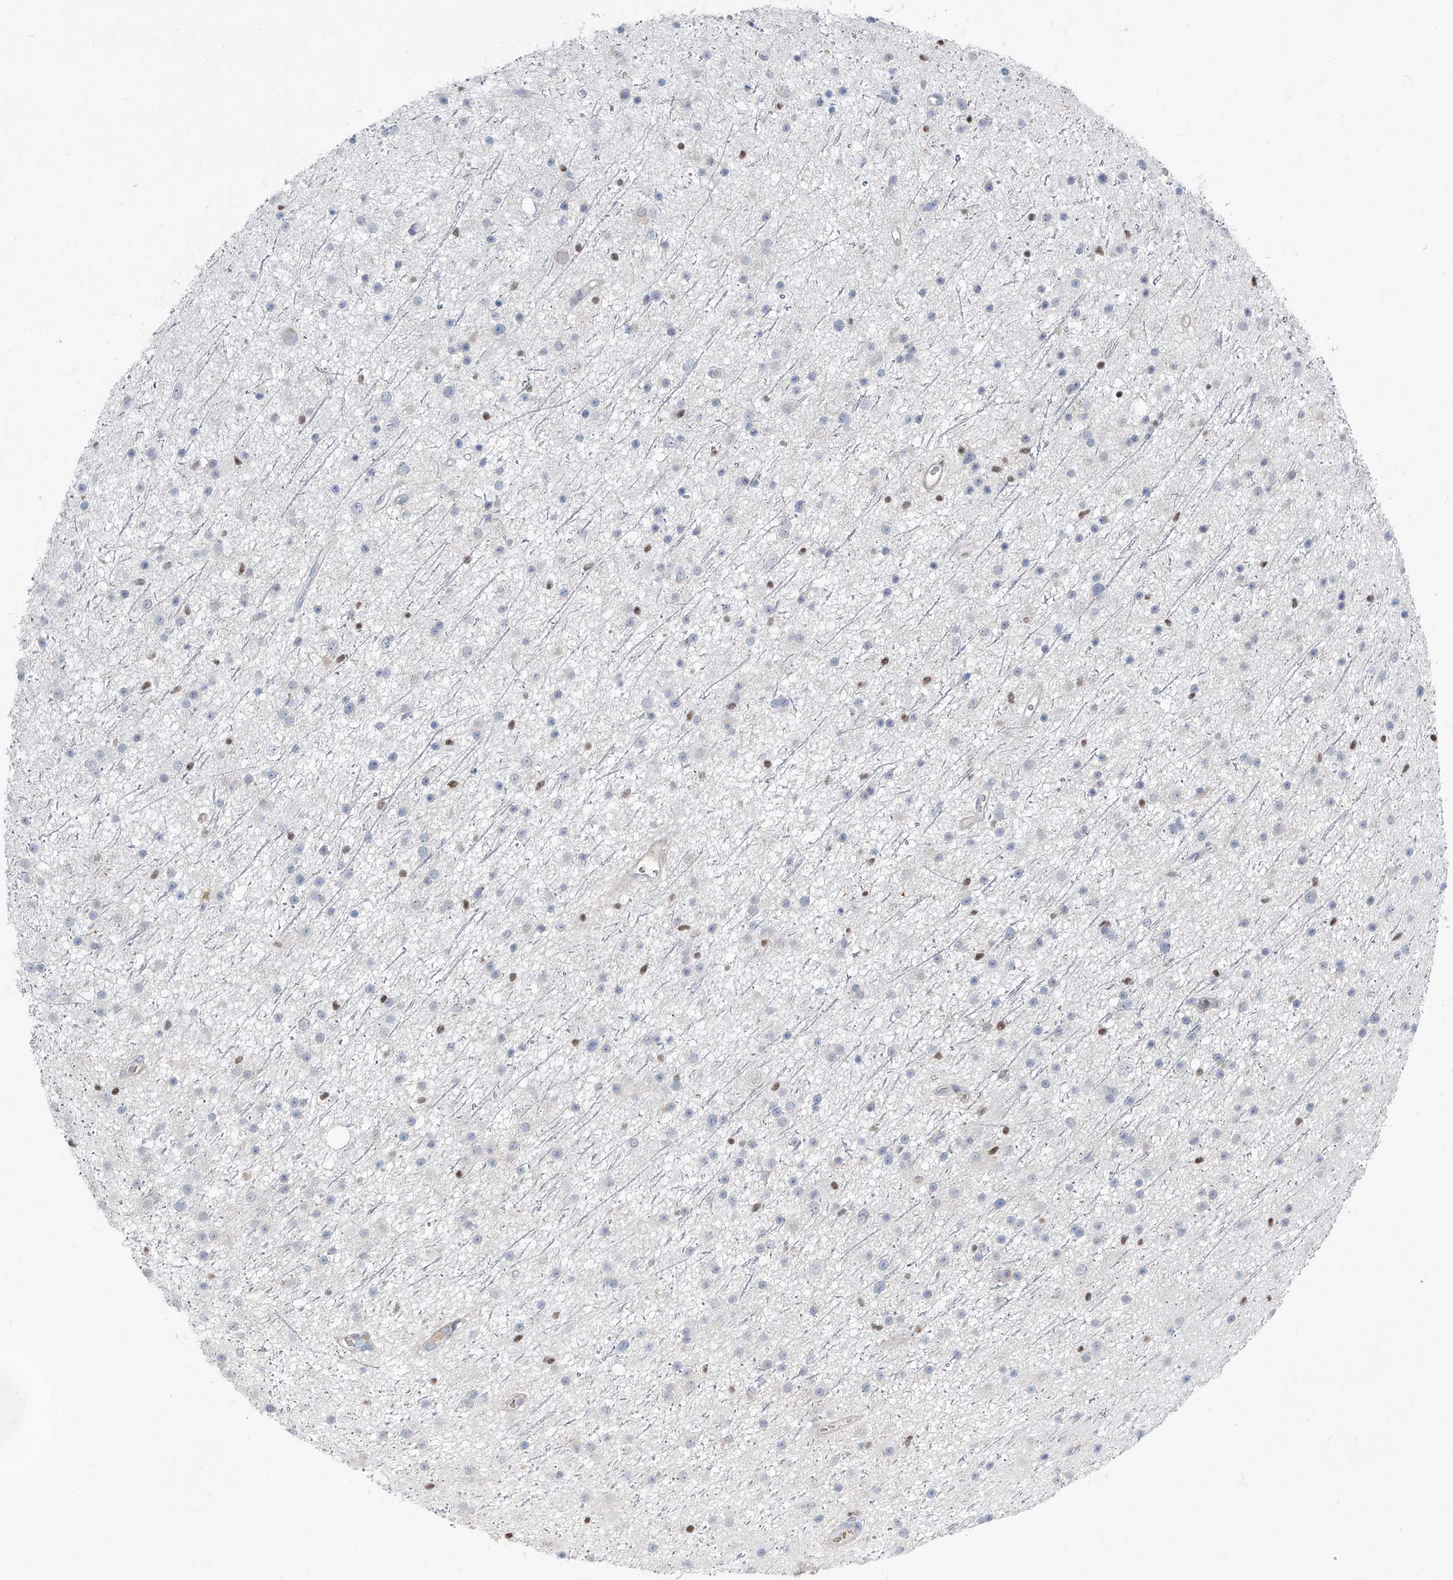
{"staining": {"intensity": "negative", "quantity": "none", "location": "none"}, "tissue": "glioma", "cell_type": "Tumor cells", "image_type": "cancer", "snomed": [{"axis": "morphology", "description": "Glioma, malignant, Low grade"}, {"axis": "topography", "description": "Cerebral cortex"}], "caption": "This is an IHC micrograph of human glioma. There is no positivity in tumor cells.", "gene": "HOXA3", "patient": {"sex": "female", "age": 39}}